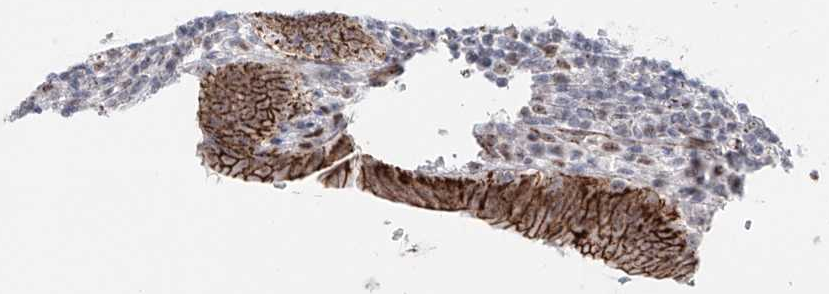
{"staining": {"intensity": "strong", "quantity": ">75%", "location": "cytoplasmic/membranous,nuclear"}, "tissue": "colorectal cancer", "cell_type": "Tumor cells", "image_type": "cancer", "snomed": [{"axis": "morphology", "description": "Normal tissue, NOS"}, {"axis": "morphology", "description": "Adenocarcinoma, NOS"}, {"axis": "topography", "description": "Colon"}], "caption": "Colorectal adenocarcinoma was stained to show a protein in brown. There is high levels of strong cytoplasmic/membranous and nuclear staining in approximately >75% of tumor cells.", "gene": "ZNF710", "patient": {"sex": "female", "age": 75}}